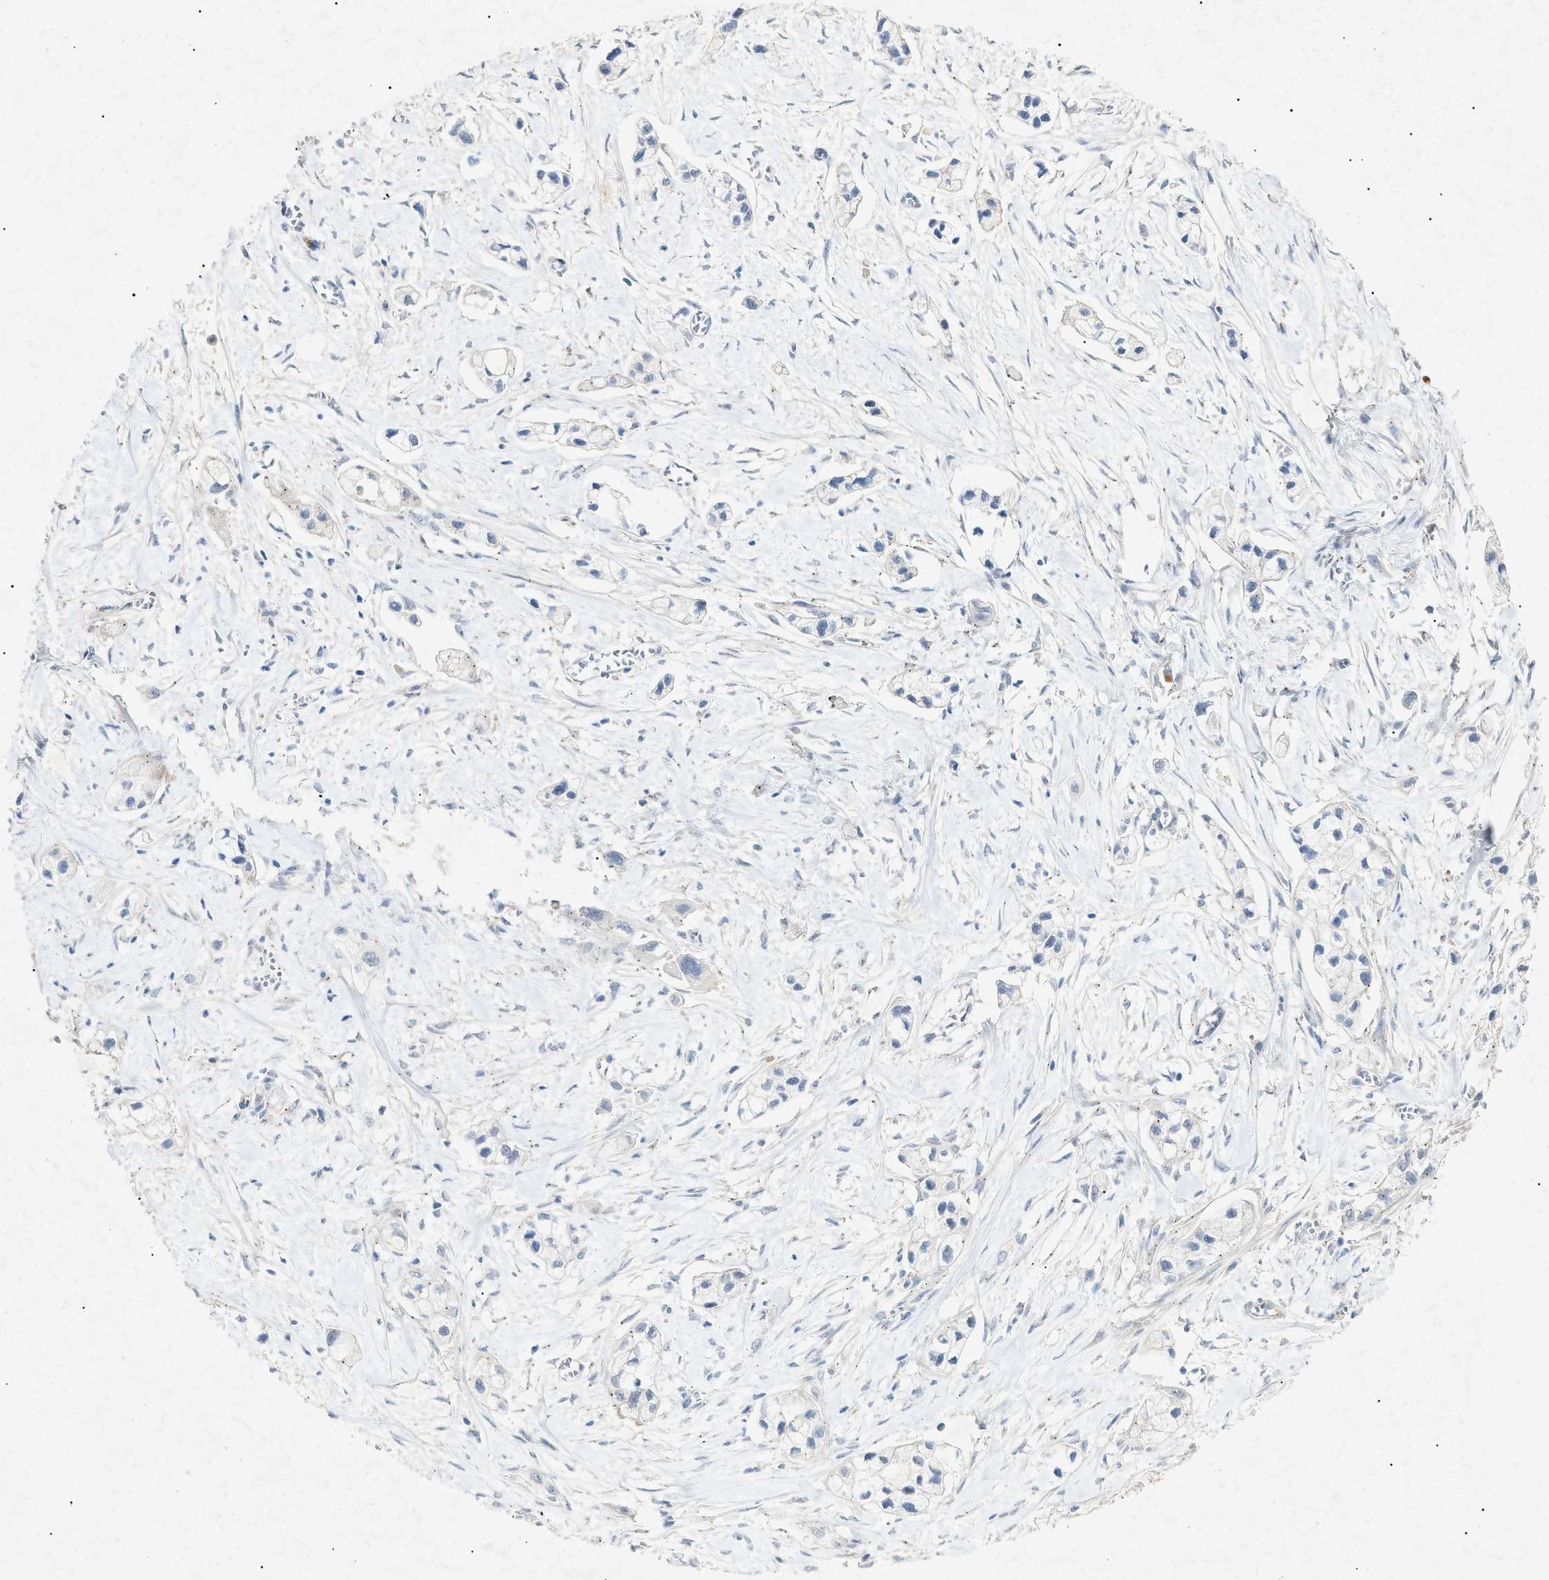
{"staining": {"intensity": "negative", "quantity": "none", "location": "none"}, "tissue": "pancreatic cancer", "cell_type": "Tumor cells", "image_type": "cancer", "snomed": [{"axis": "morphology", "description": "Adenocarcinoma, NOS"}, {"axis": "topography", "description": "Pancreas"}], "caption": "Tumor cells are negative for protein expression in human adenocarcinoma (pancreatic).", "gene": "SLC25A31", "patient": {"sex": "male", "age": 74}}